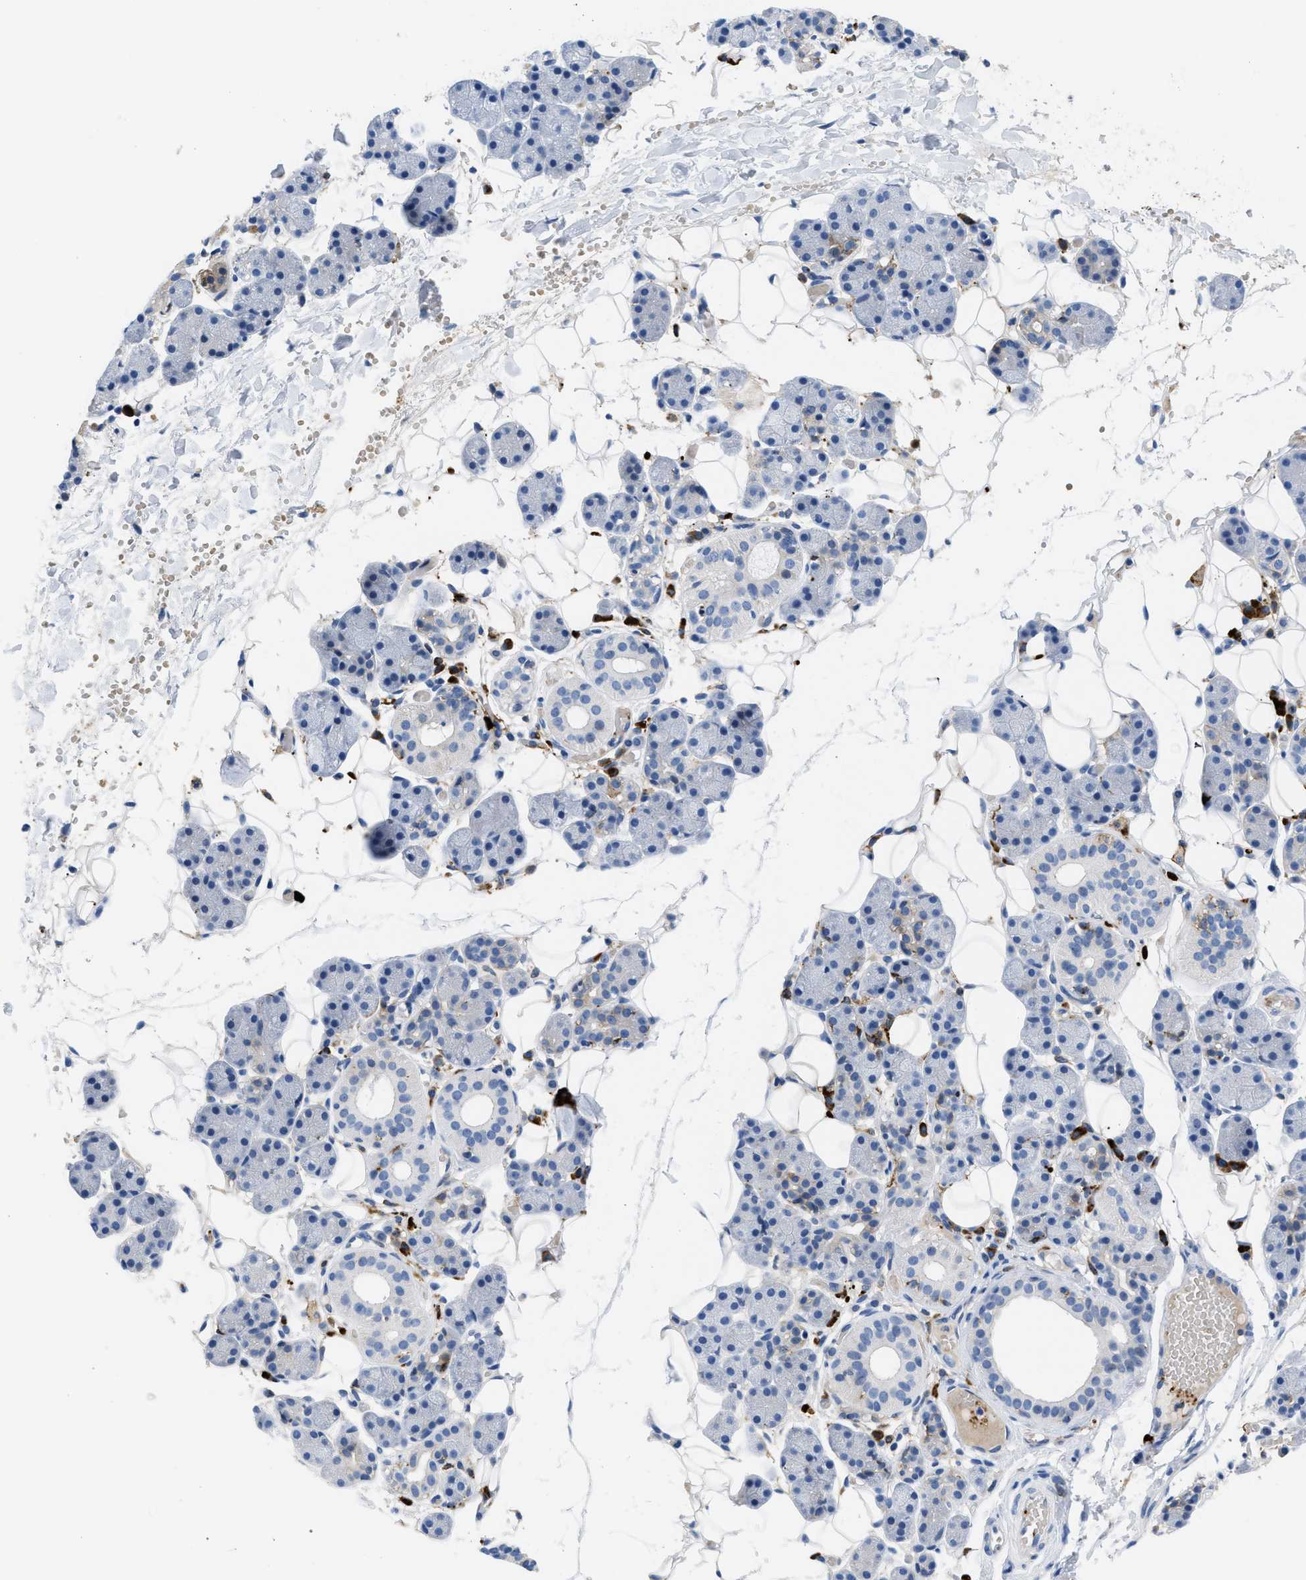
{"staining": {"intensity": "negative", "quantity": "none", "location": "none"}, "tissue": "salivary gland", "cell_type": "Glandular cells", "image_type": "normal", "snomed": [{"axis": "morphology", "description": "Normal tissue, NOS"}, {"axis": "topography", "description": "Salivary gland"}], "caption": "Protein analysis of unremarkable salivary gland demonstrates no significant expression in glandular cells. (Immunohistochemistry (ihc), brightfield microscopy, high magnification).", "gene": "FGF18", "patient": {"sex": "female", "age": 33}}